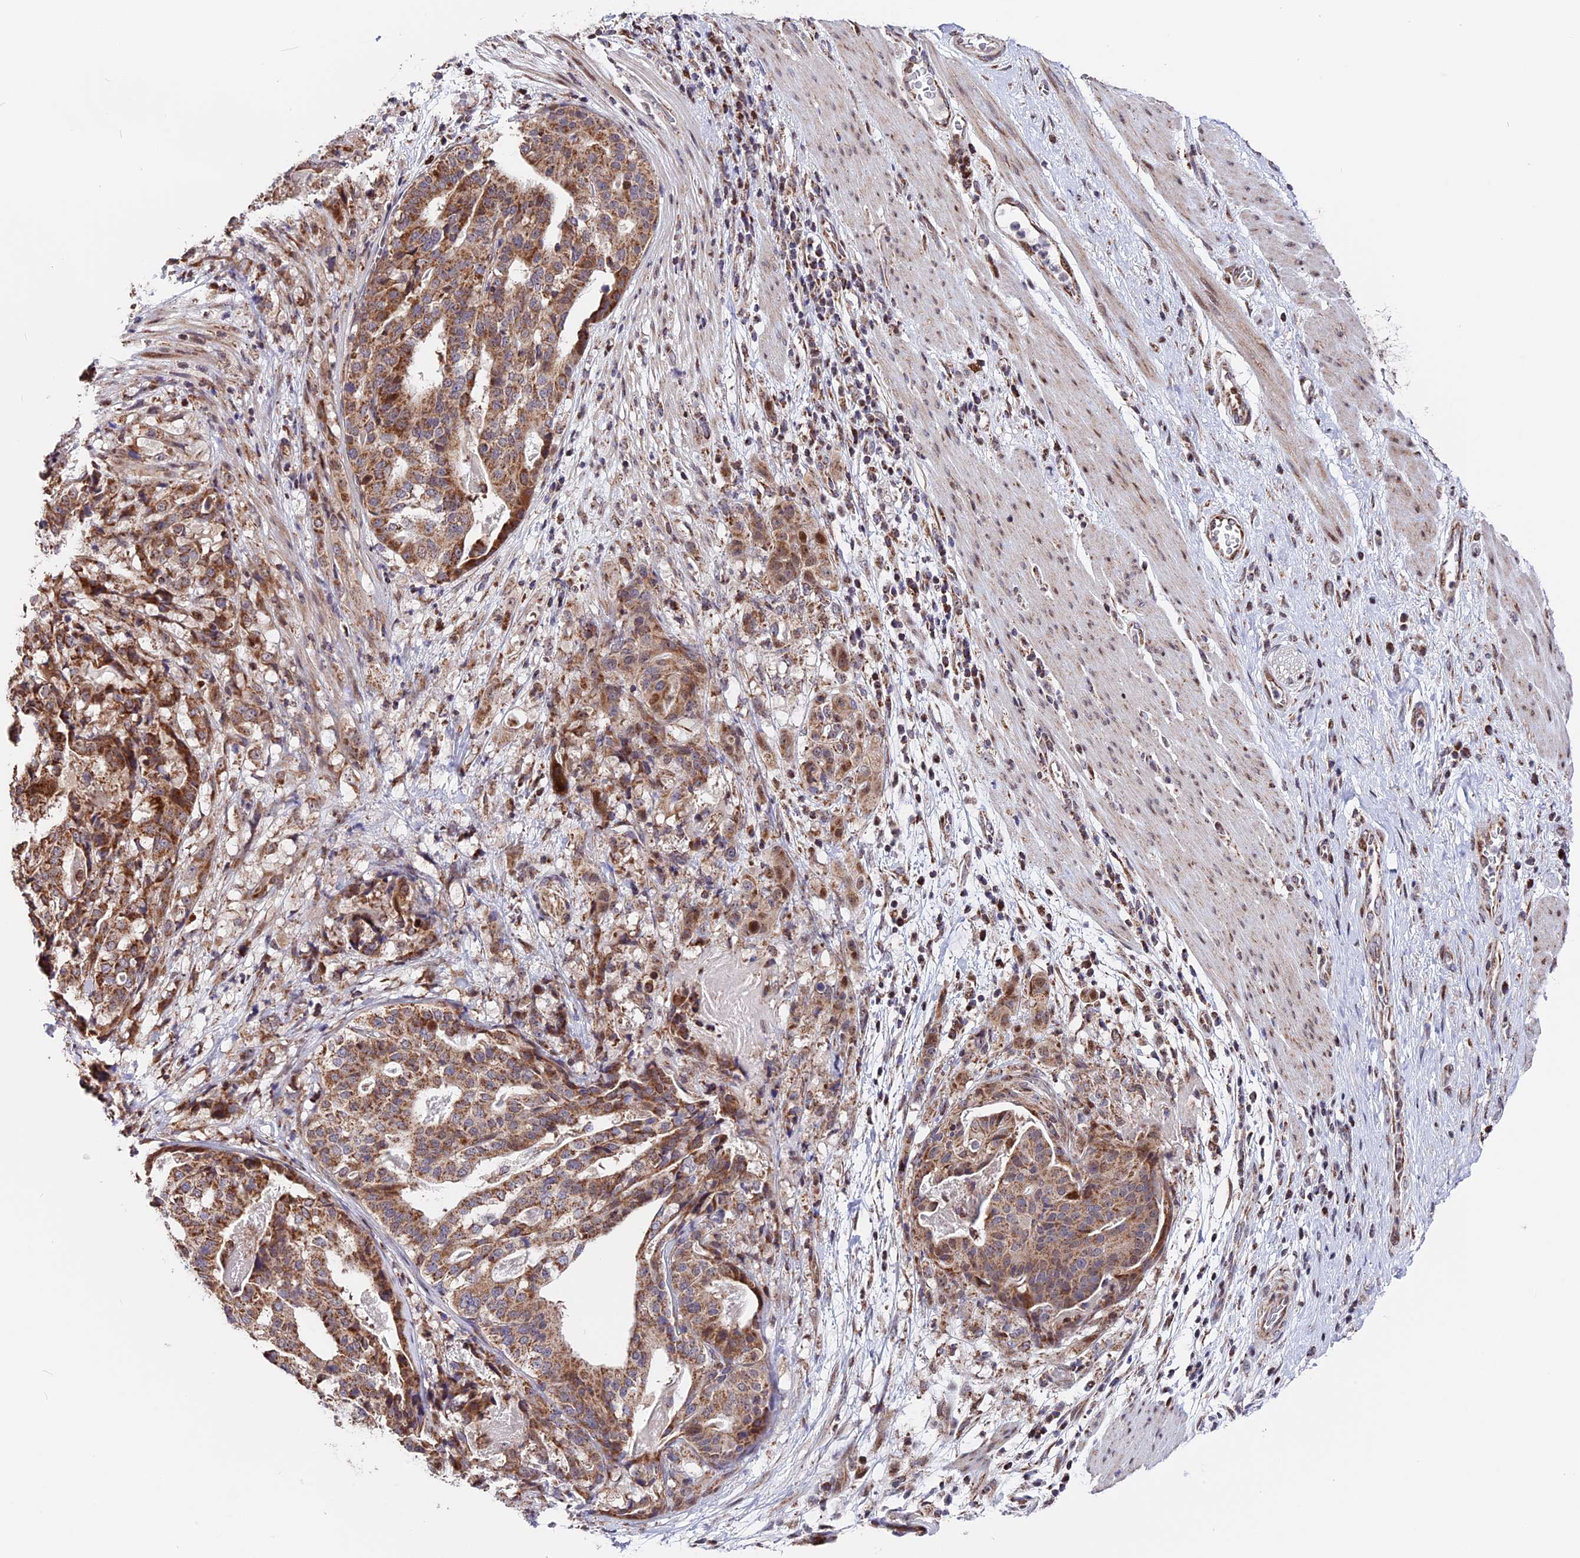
{"staining": {"intensity": "moderate", "quantity": ">75%", "location": "cytoplasmic/membranous"}, "tissue": "stomach cancer", "cell_type": "Tumor cells", "image_type": "cancer", "snomed": [{"axis": "morphology", "description": "Adenocarcinoma, NOS"}, {"axis": "topography", "description": "Stomach"}], "caption": "Immunohistochemical staining of adenocarcinoma (stomach) exhibits medium levels of moderate cytoplasmic/membranous protein staining in approximately >75% of tumor cells. (Stains: DAB (3,3'-diaminobenzidine) in brown, nuclei in blue, Microscopy: brightfield microscopy at high magnification).", "gene": "FAM174C", "patient": {"sex": "male", "age": 48}}